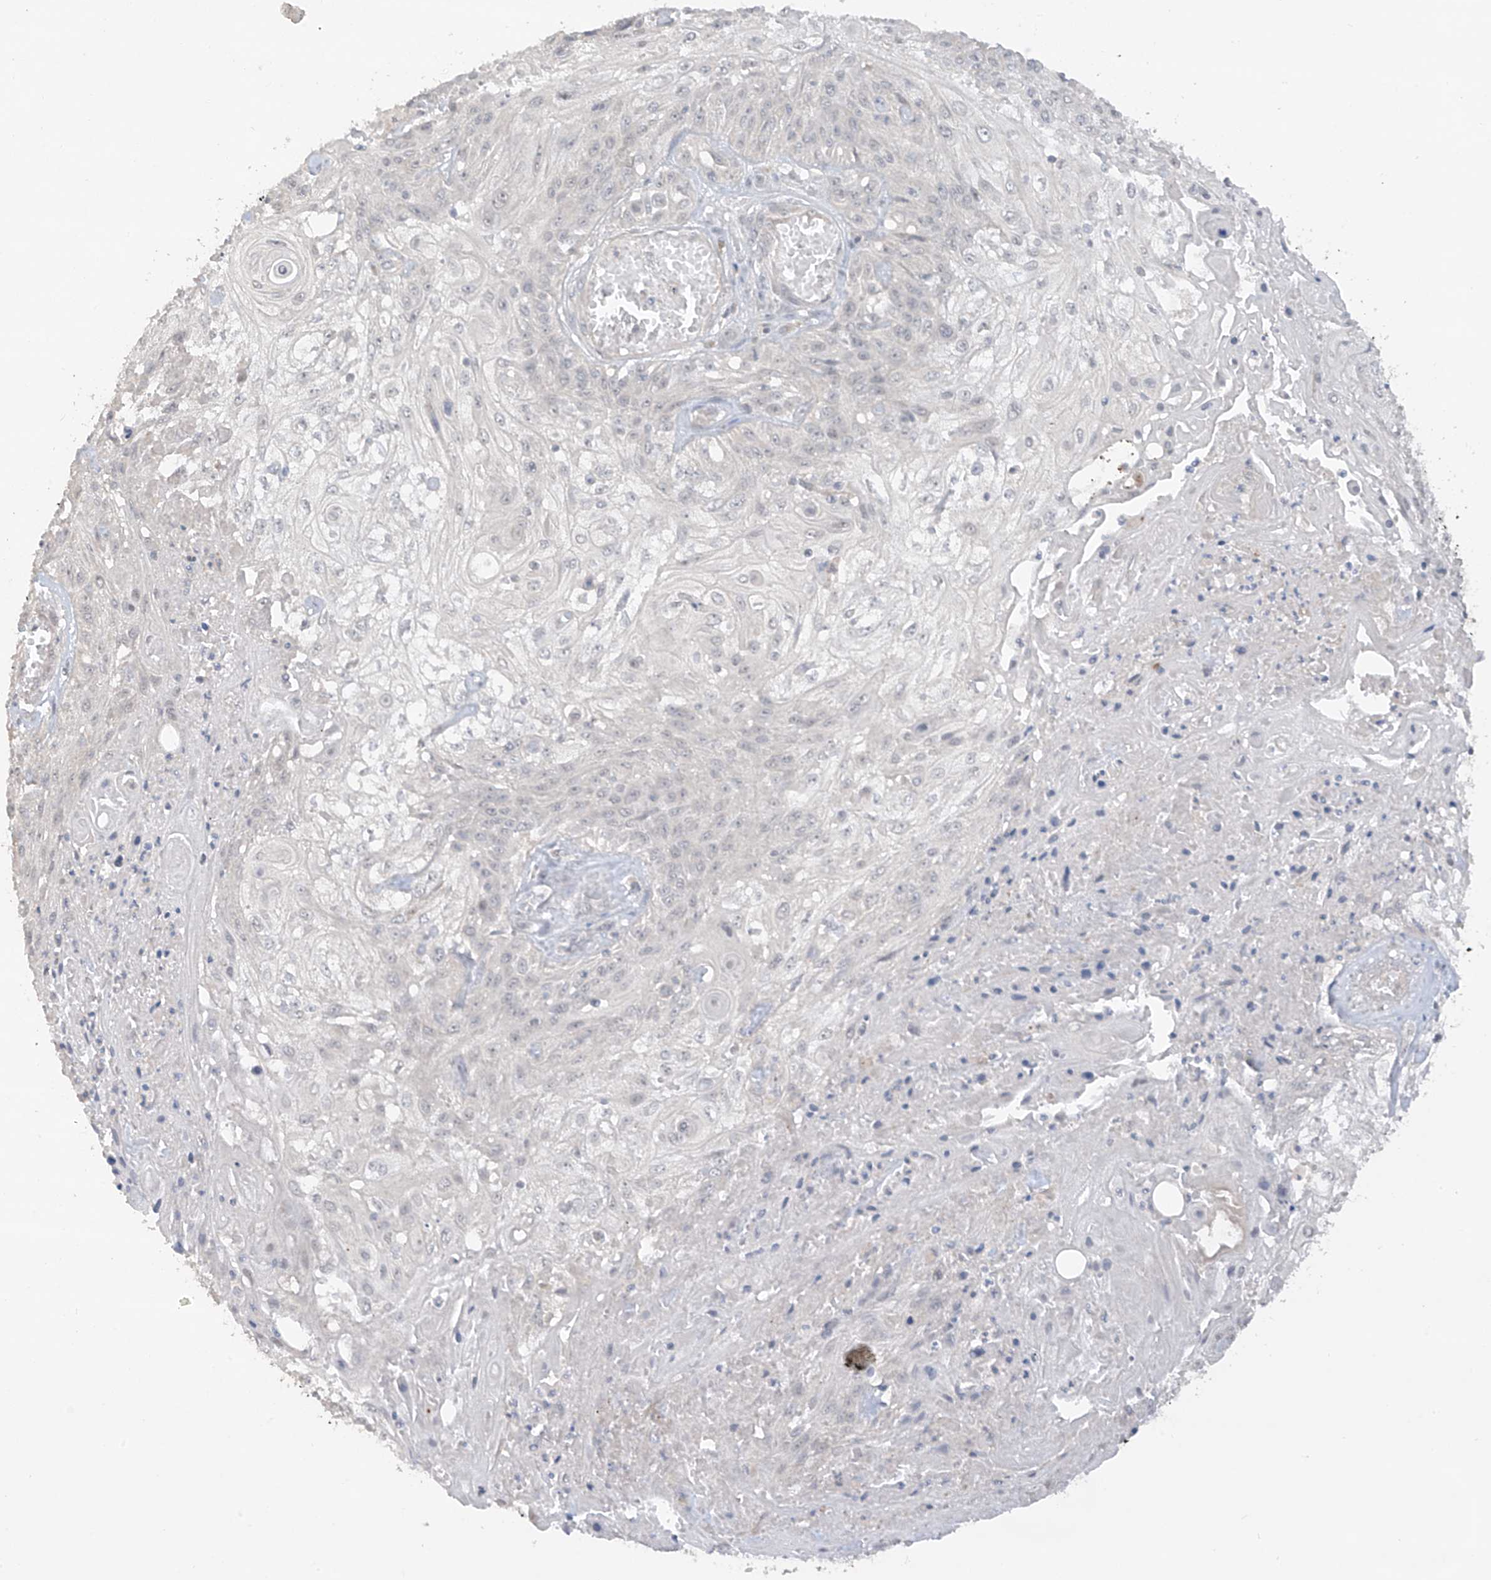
{"staining": {"intensity": "negative", "quantity": "none", "location": "none"}, "tissue": "skin cancer", "cell_type": "Tumor cells", "image_type": "cancer", "snomed": [{"axis": "morphology", "description": "Squamous cell carcinoma, NOS"}, {"axis": "morphology", "description": "Squamous cell carcinoma, metastatic, NOS"}, {"axis": "topography", "description": "Skin"}, {"axis": "topography", "description": "Lymph node"}], "caption": "Skin squamous cell carcinoma stained for a protein using IHC displays no positivity tumor cells.", "gene": "ANGEL2", "patient": {"sex": "male", "age": 75}}